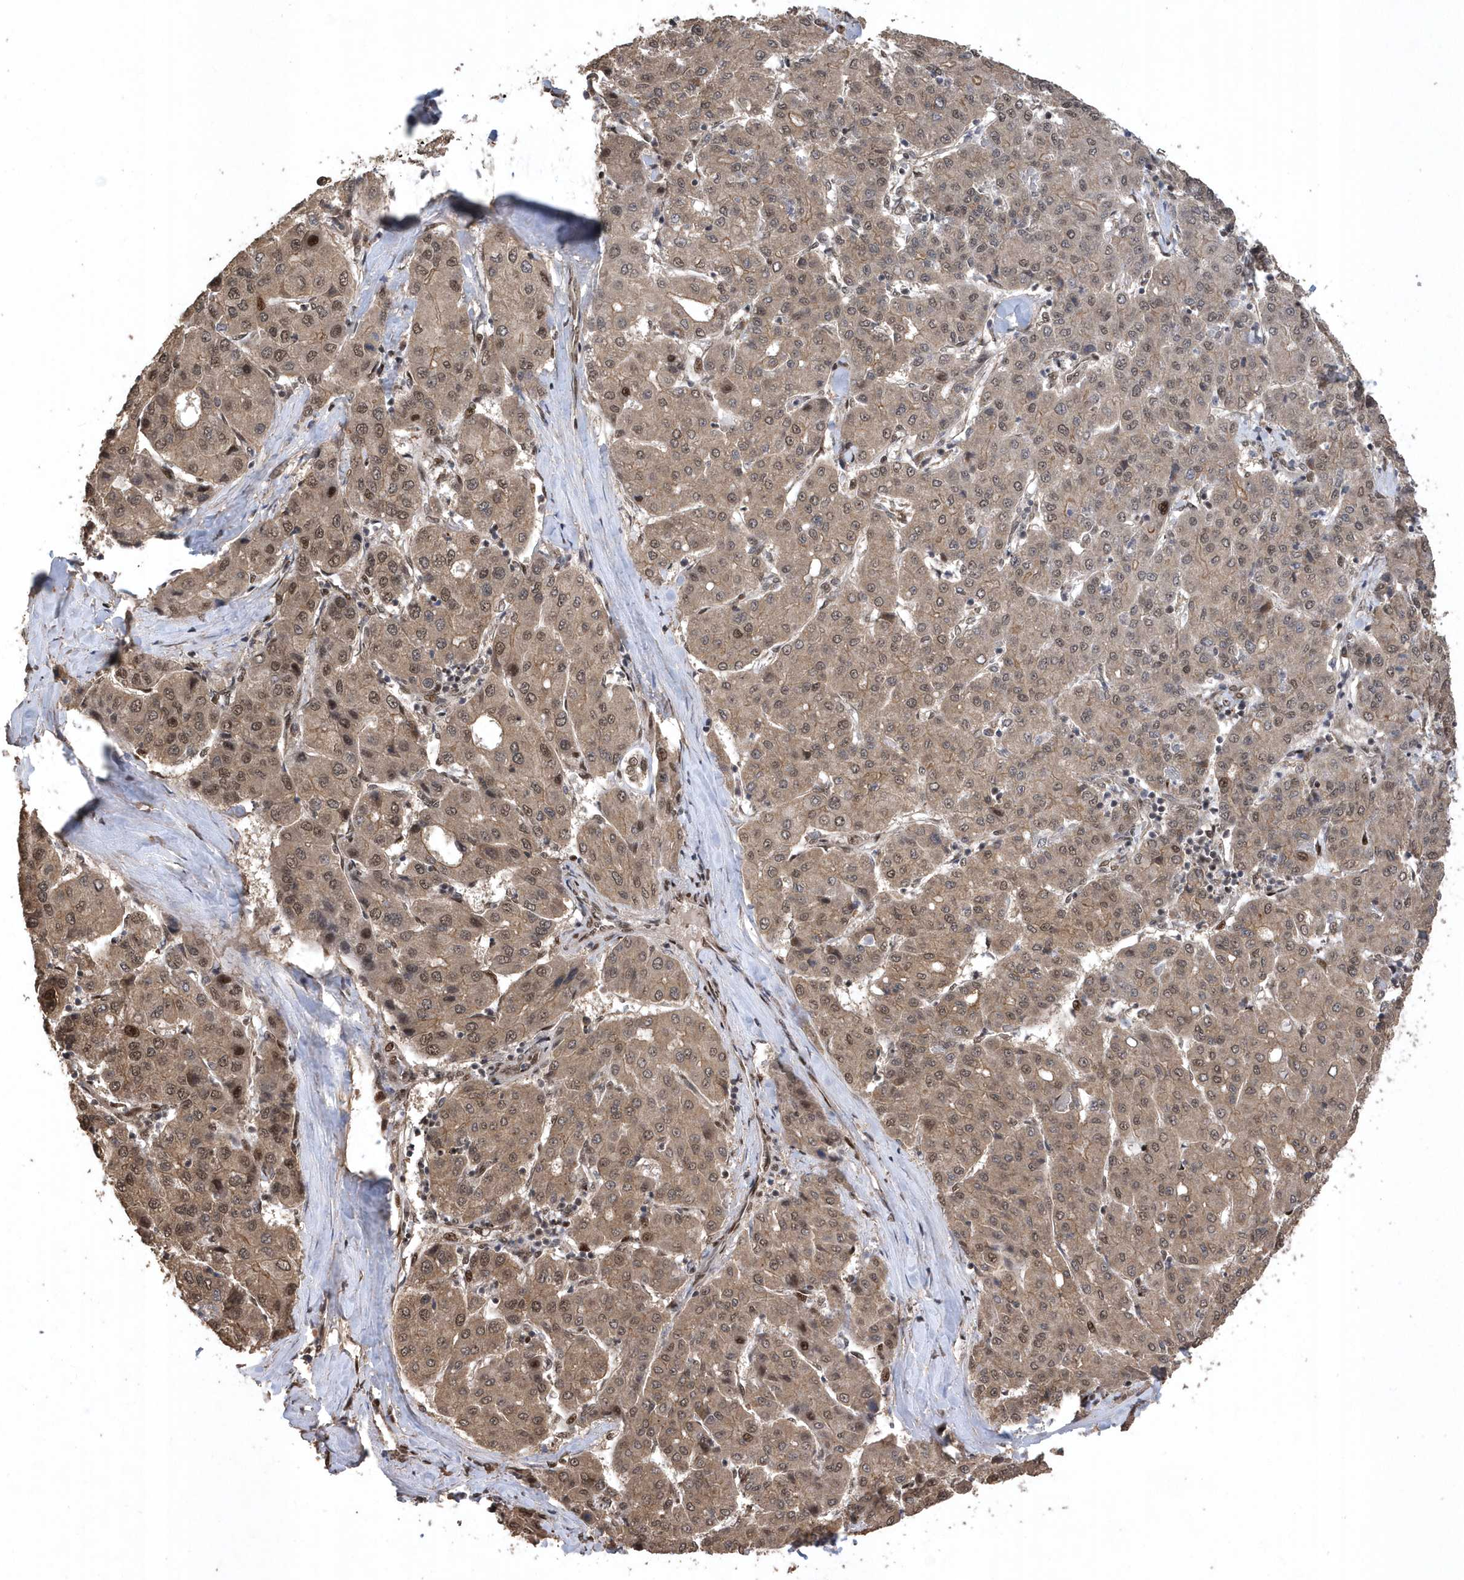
{"staining": {"intensity": "moderate", "quantity": ">75%", "location": "cytoplasmic/membranous,nuclear"}, "tissue": "liver cancer", "cell_type": "Tumor cells", "image_type": "cancer", "snomed": [{"axis": "morphology", "description": "Carcinoma, Hepatocellular, NOS"}, {"axis": "topography", "description": "Liver"}], "caption": "A brown stain shows moderate cytoplasmic/membranous and nuclear positivity of a protein in liver cancer tumor cells. The staining was performed using DAB (3,3'-diaminobenzidine) to visualize the protein expression in brown, while the nuclei were stained in blue with hematoxylin (Magnification: 20x).", "gene": "INTS12", "patient": {"sex": "male", "age": 65}}